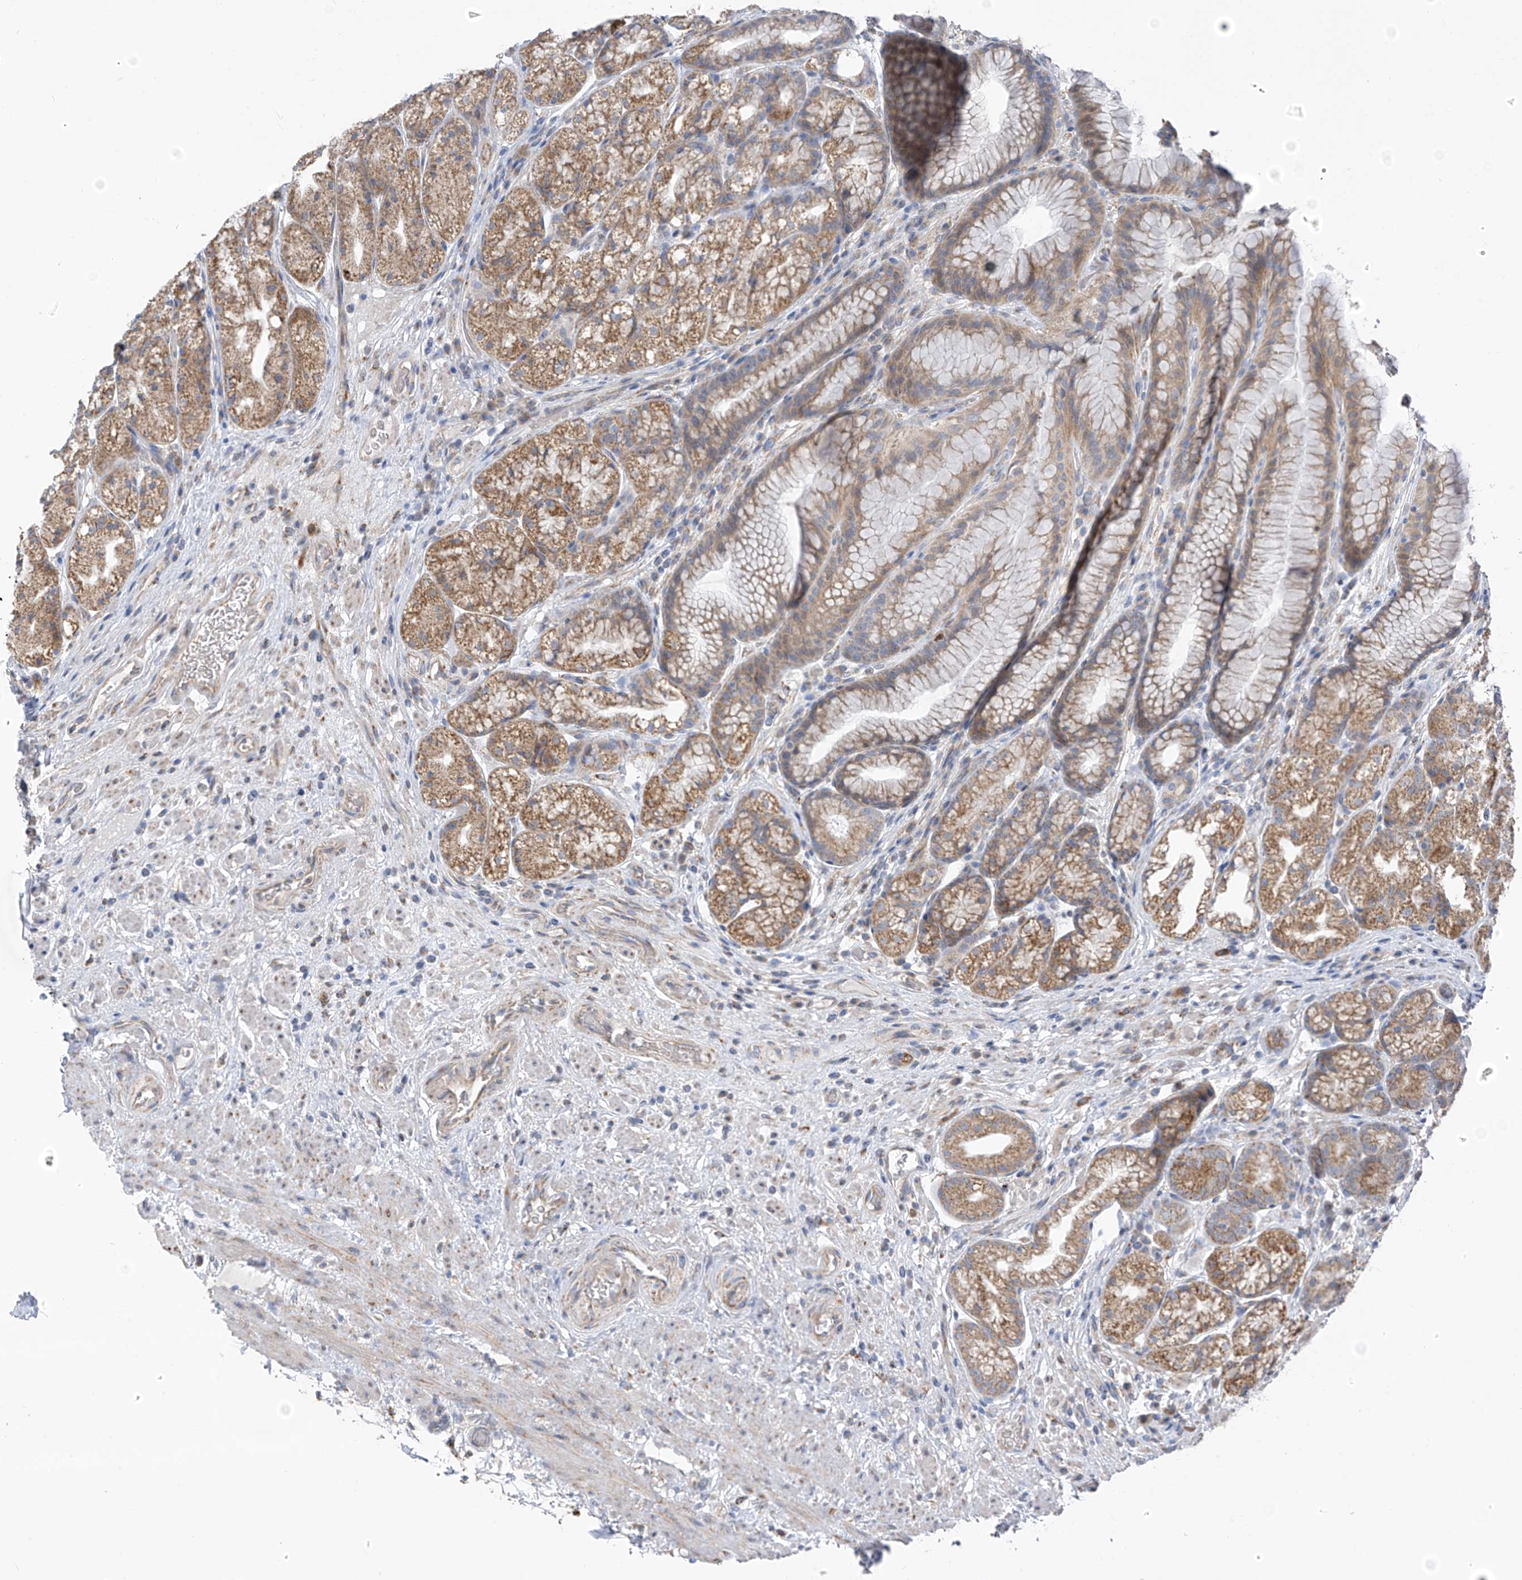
{"staining": {"intensity": "moderate", "quantity": ">75%", "location": "cytoplasmic/membranous"}, "tissue": "stomach", "cell_type": "Glandular cells", "image_type": "normal", "snomed": [{"axis": "morphology", "description": "Normal tissue, NOS"}, {"axis": "topography", "description": "Stomach"}], "caption": "Protein expression analysis of normal stomach demonstrates moderate cytoplasmic/membranous expression in approximately >75% of glandular cells. The staining was performed using DAB (3,3'-diaminobenzidine), with brown indicating positive protein expression. Nuclei are stained blue with hematoxylin.", "gene": "EOMES", "patient": {"sex": "male", "age": 57}}